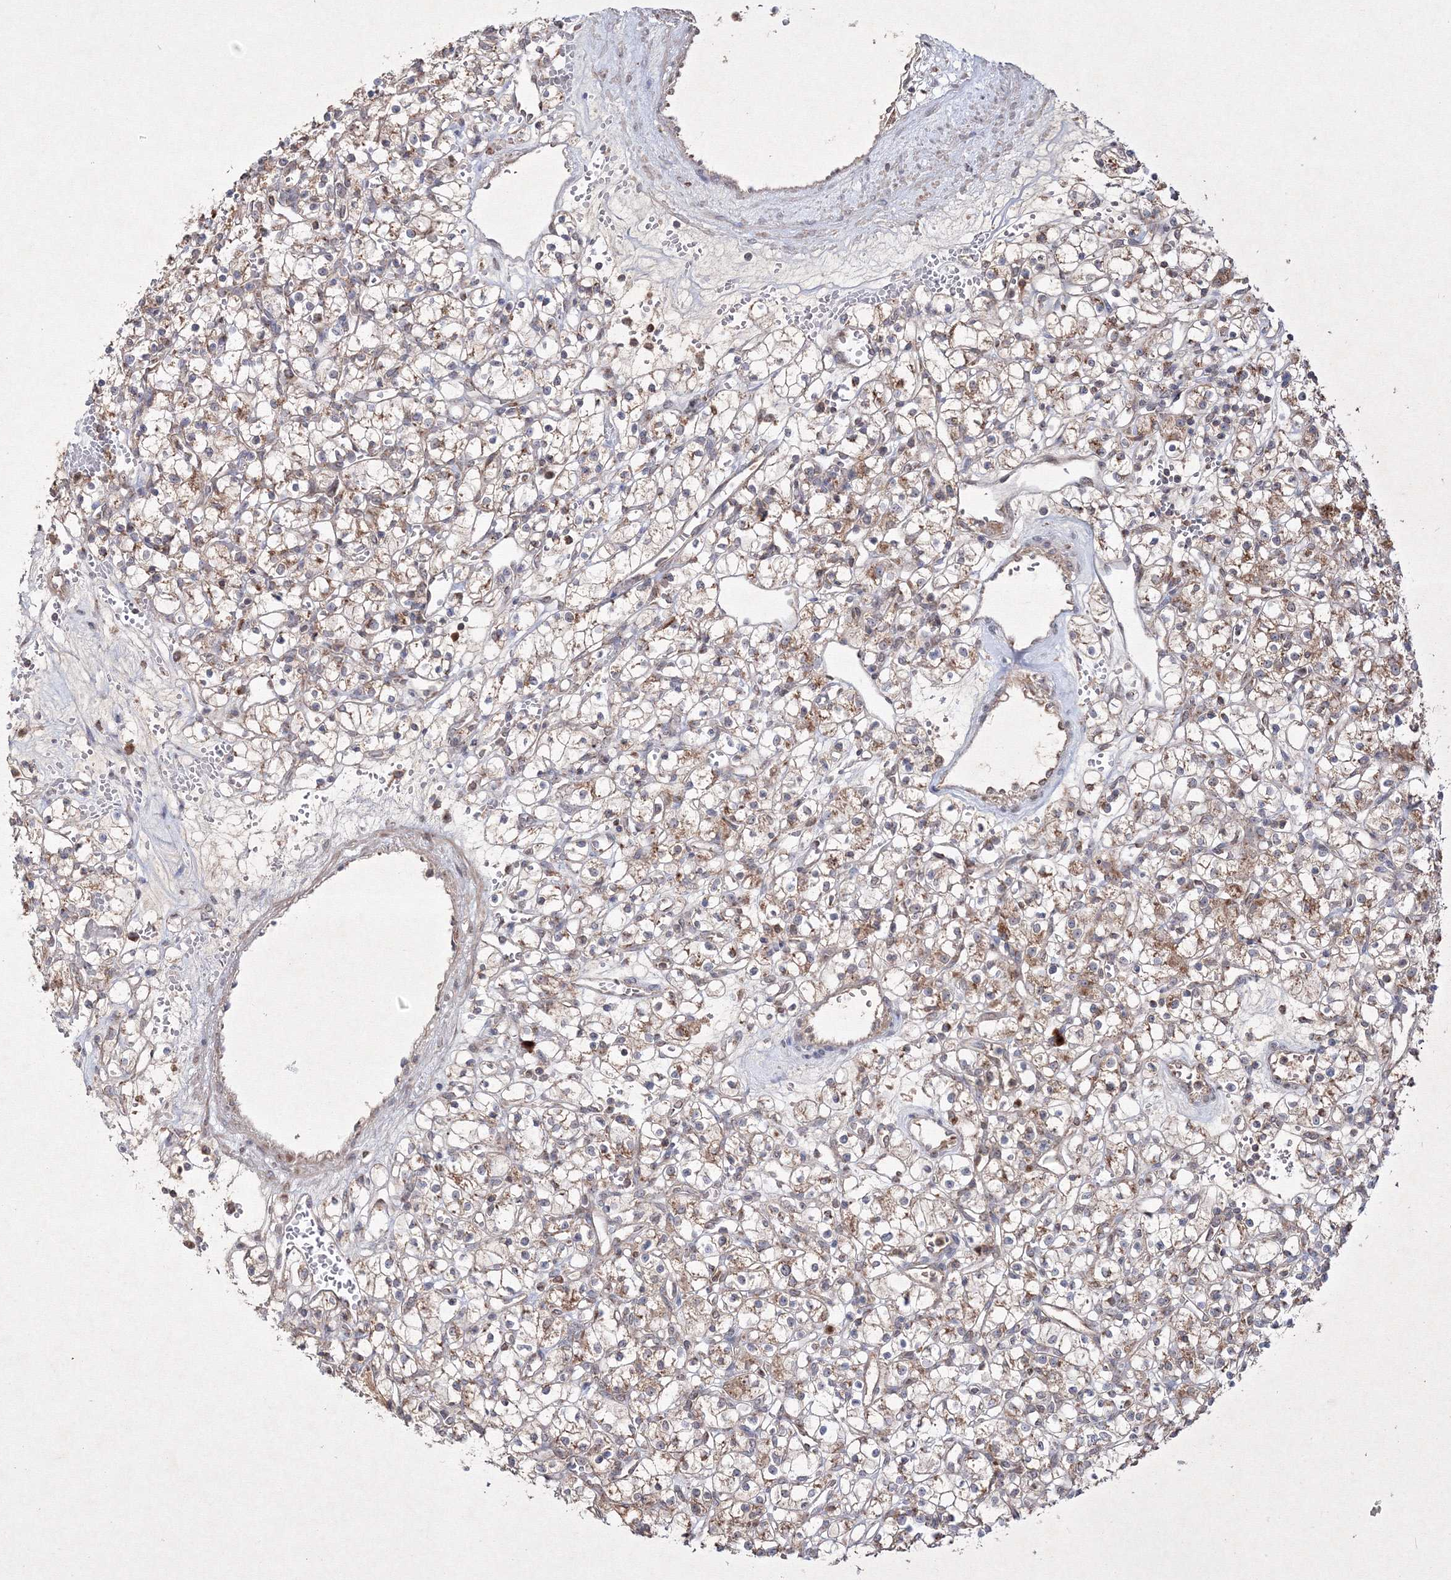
{"staining": {"intensity": "moderate", "quantity": "25%-75%", "location": "cytoplasmic/membranous"}, "tissue": "renal cancer", "cell_type": "Tumor cells", "image_type": "cancer", "snomed": [{"axis": "morphology", "description": "Adenocarcinoma, NOS"}, {"axis": "topography", "description": "Kidney"}], "caption": "Brown immunohistochemical staining in human renal cancer (adenocarcinoma) displays moderate cytoplasmic/membranous staining in approximately 25%-75% of tumor cells. The staining is performed using DAB brown chromogen to label protein expression. The nuclei are counter-stained blue using hematoxylin.", "gene": "PEX13", "patient": {"sex": "female", "age": 59}}